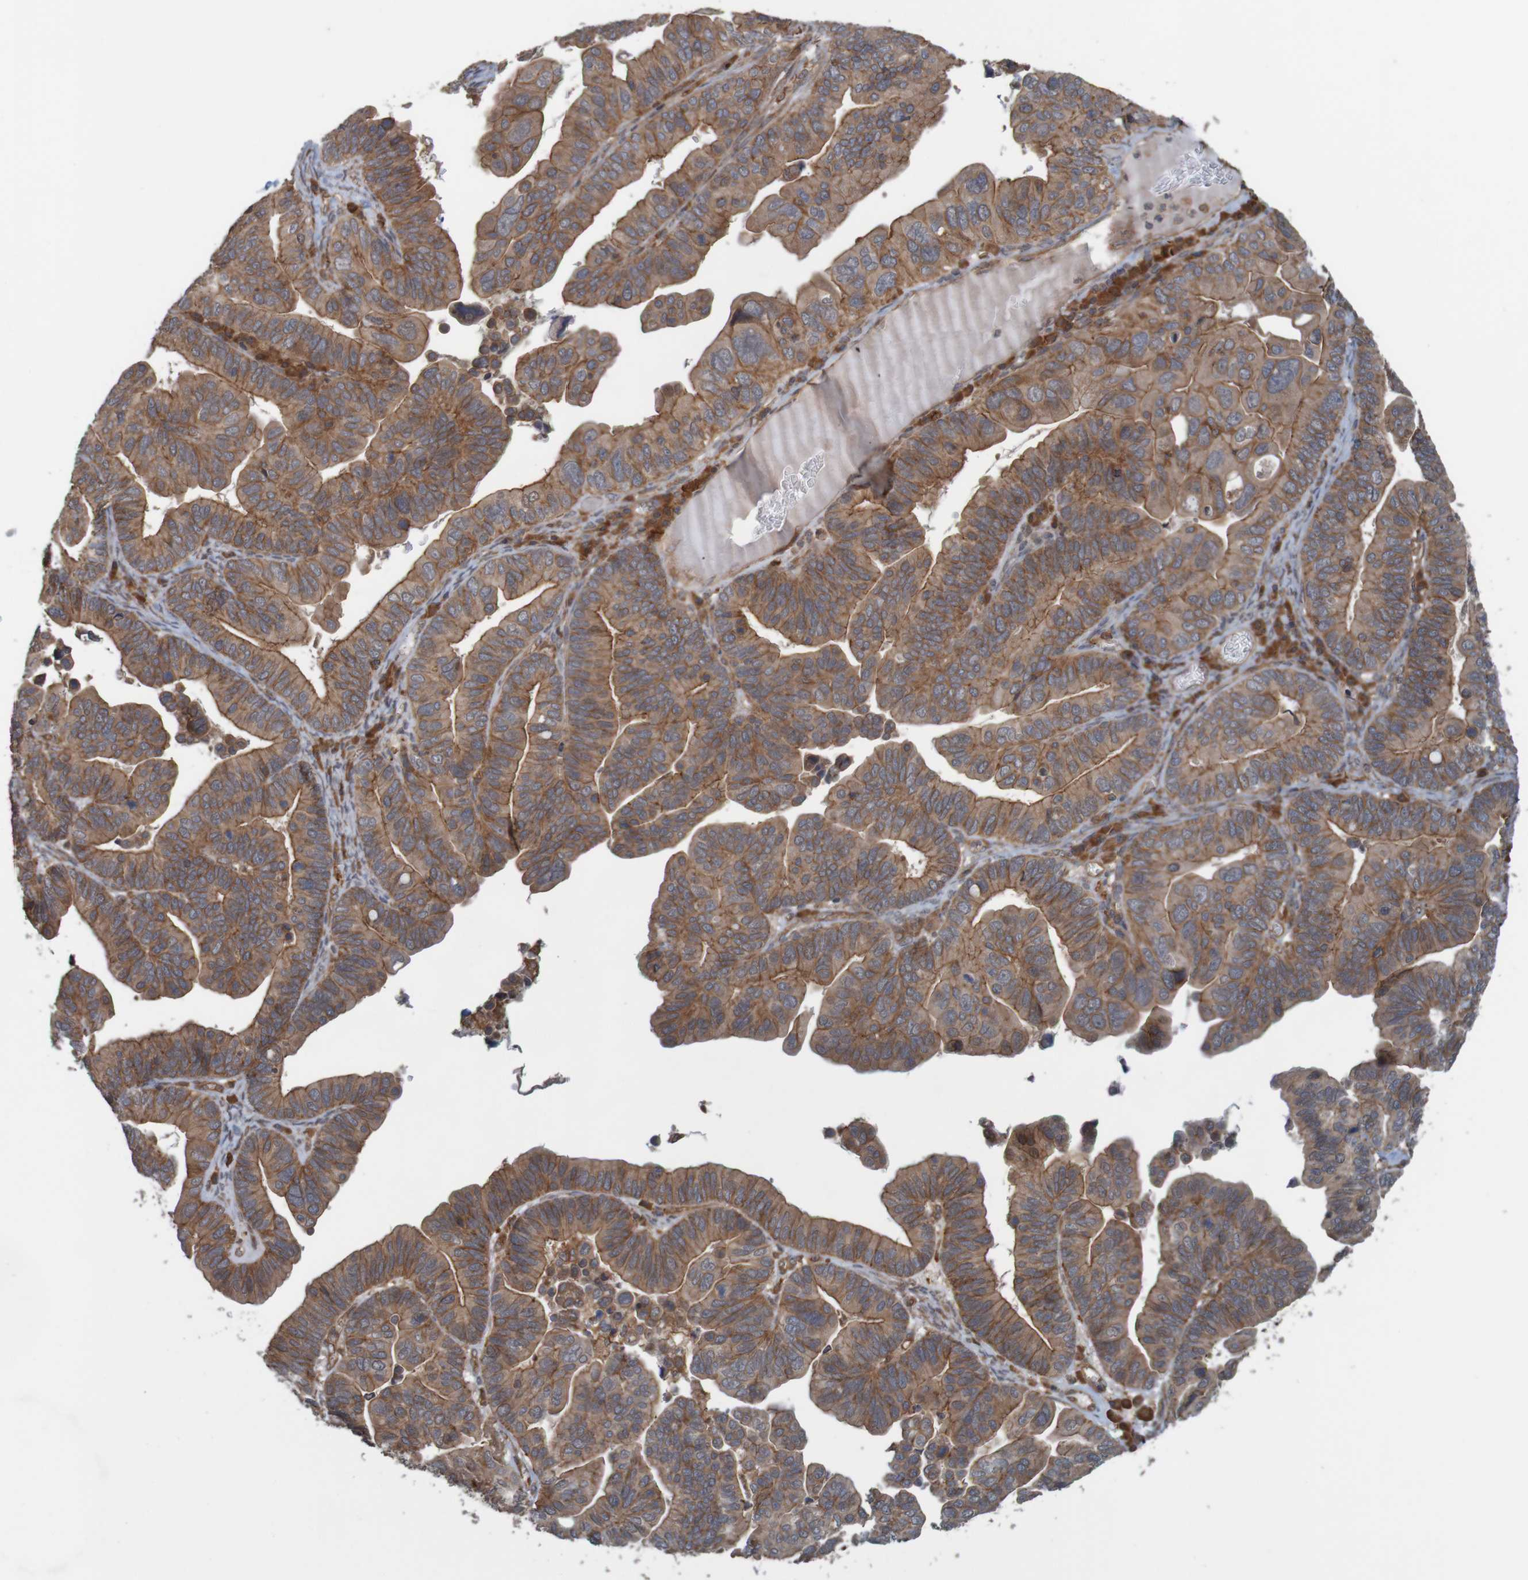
{"staining": {"intensity": "moderate", "quantity": ">75%", "location": "cytoplasmic/membranous"}, "tissue": "ovarian cancer", "cell_type": "Tumor cells", "image_type": "cancer", "snomed": [{"axis": "morphology", "description": "Cystadenocarcinoma, serous, NOS"}, {"axis": "topography", "description": "Ovary"}], "caption": "There is medium levels of moderate cytoplasmic/membranous positivity in tumor cells of ovarian cancer, as demonstrated by immunohistochemical staining (brown color).", "gene": "ARHGEF11", "patient": {"sex": "female", "age": 56}}